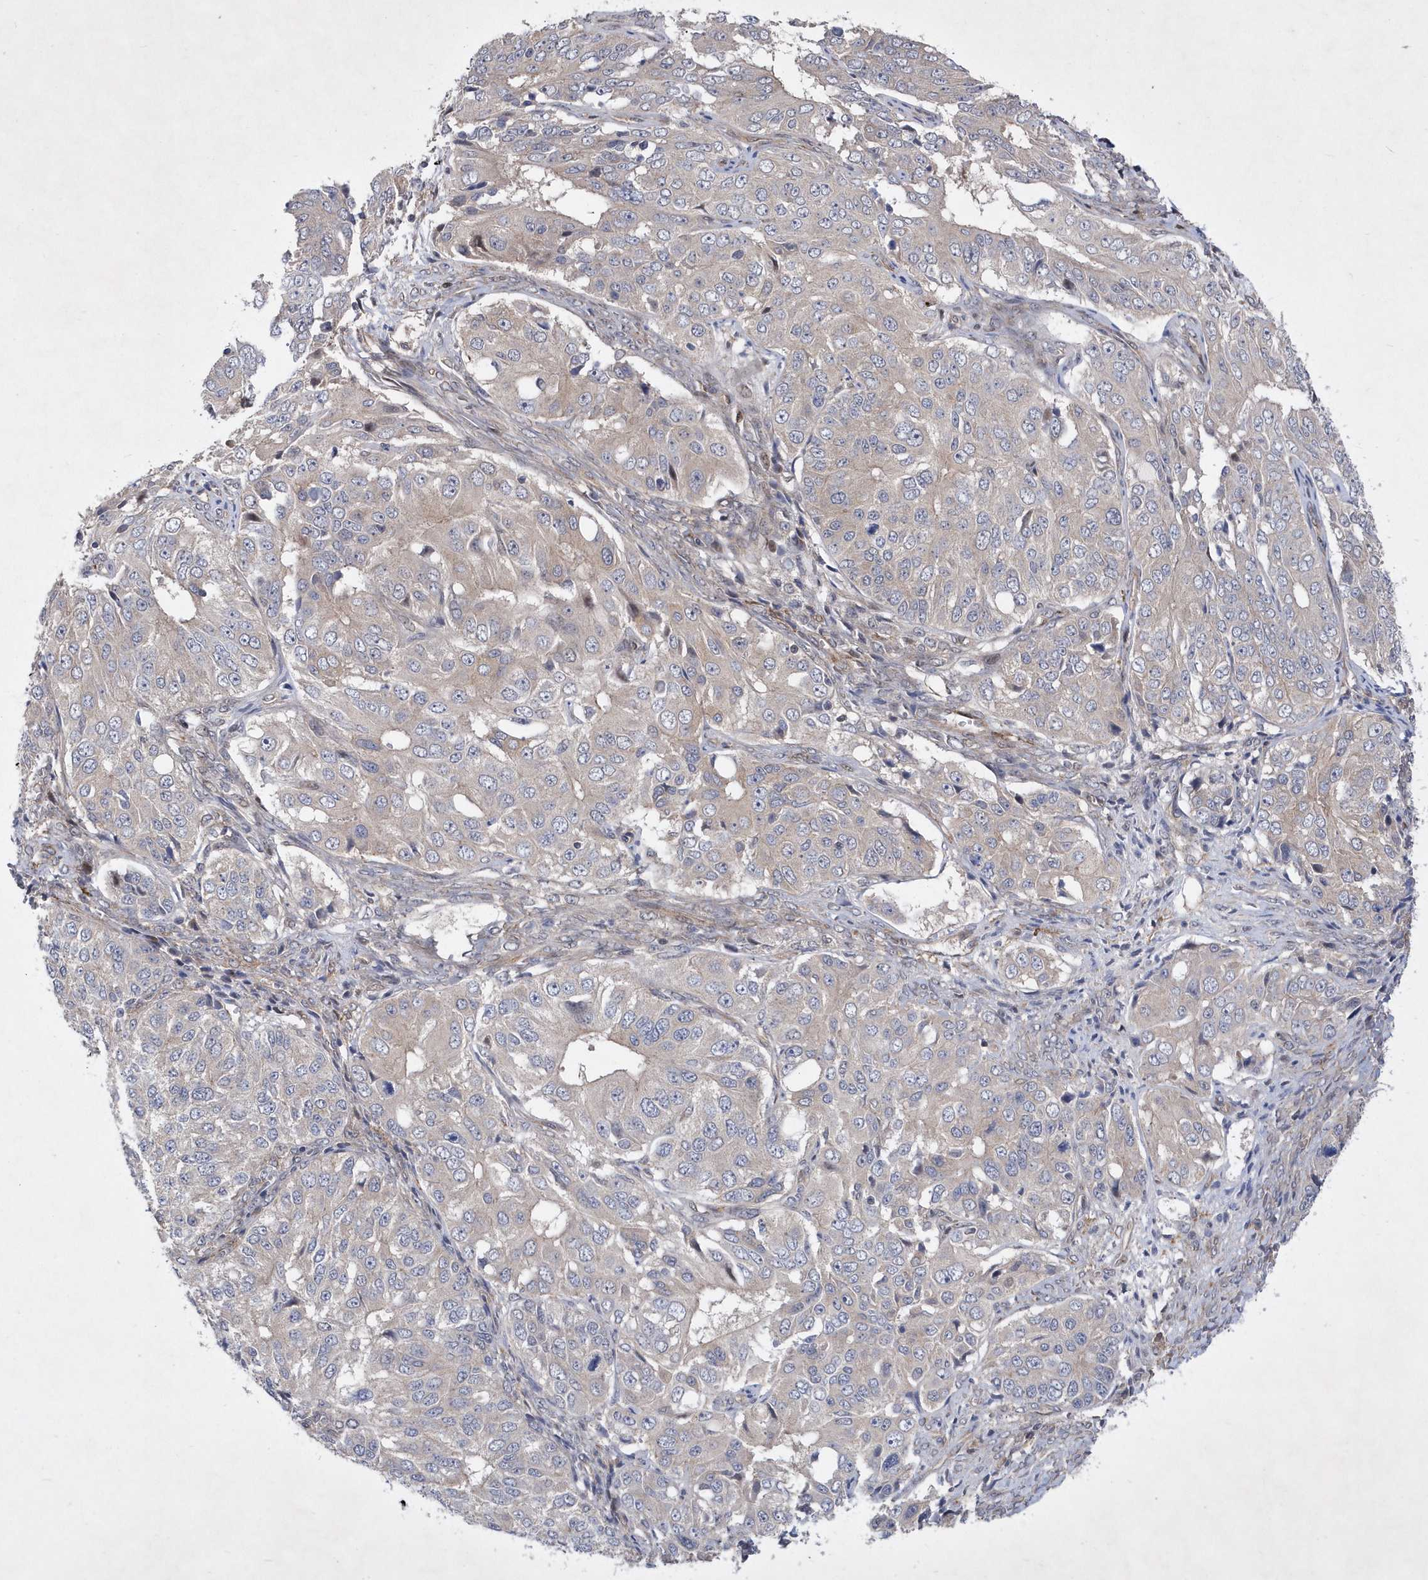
{"staining": {"intensity": "negative", "quantity": "none", "location": "none"}, "tissue": "ovarian cancer", "cell_type": "Tumor cells", "image_type": "cancer", "snomed": [{"axis": "morphology", "description": "Carcinoma, endometroid"}, {"axis": "topography", "description": "Ovary"}], "caption": "Human ovarian cancer (endometroid carcinoma) stained for a protein using immunohistochemistry (IHC) exhibits no staining in tumor cells.", "gene": "LONRF2", "patient": {"sex": "female", "age": 51}}